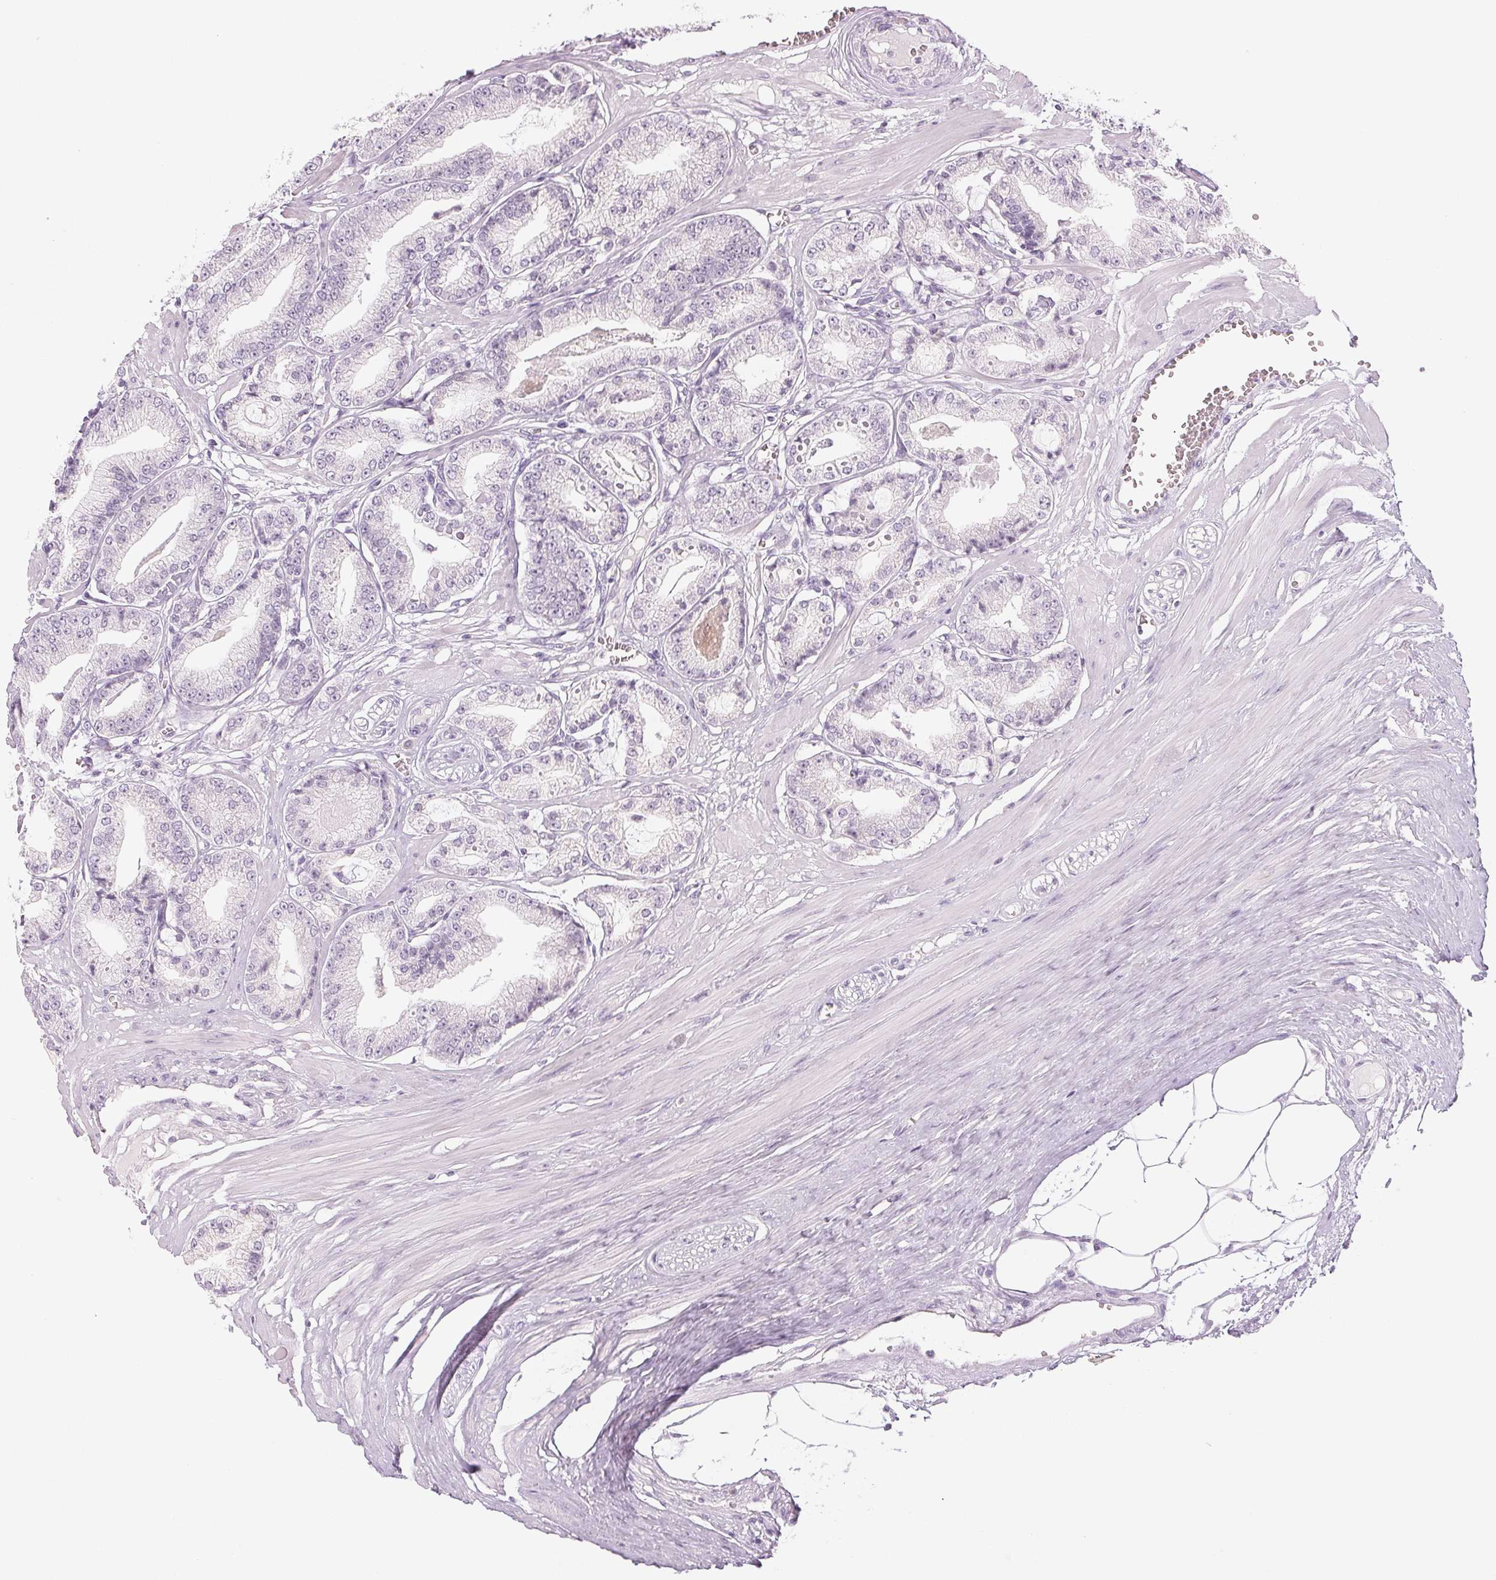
{"staining": {"intensity": "negative", "quantity": "none", "location": "none"}, "tissue": "prostate cancer", "cell_type": "Tumor cells", "image_type": "cancer", "snomed": [{"axis": "morphology", "description": "Adenocarcinoma, High grade"}, {"axis": "topography", "description": "Prostate"}], "caption": "Prostate cancer (adenocarcinoma (high-grade)) was stained to show a protein in brown. There is no significant staining in tumor cells.", "gene": "EHHADH", "patient": {"sex": "male", "age": 71}}